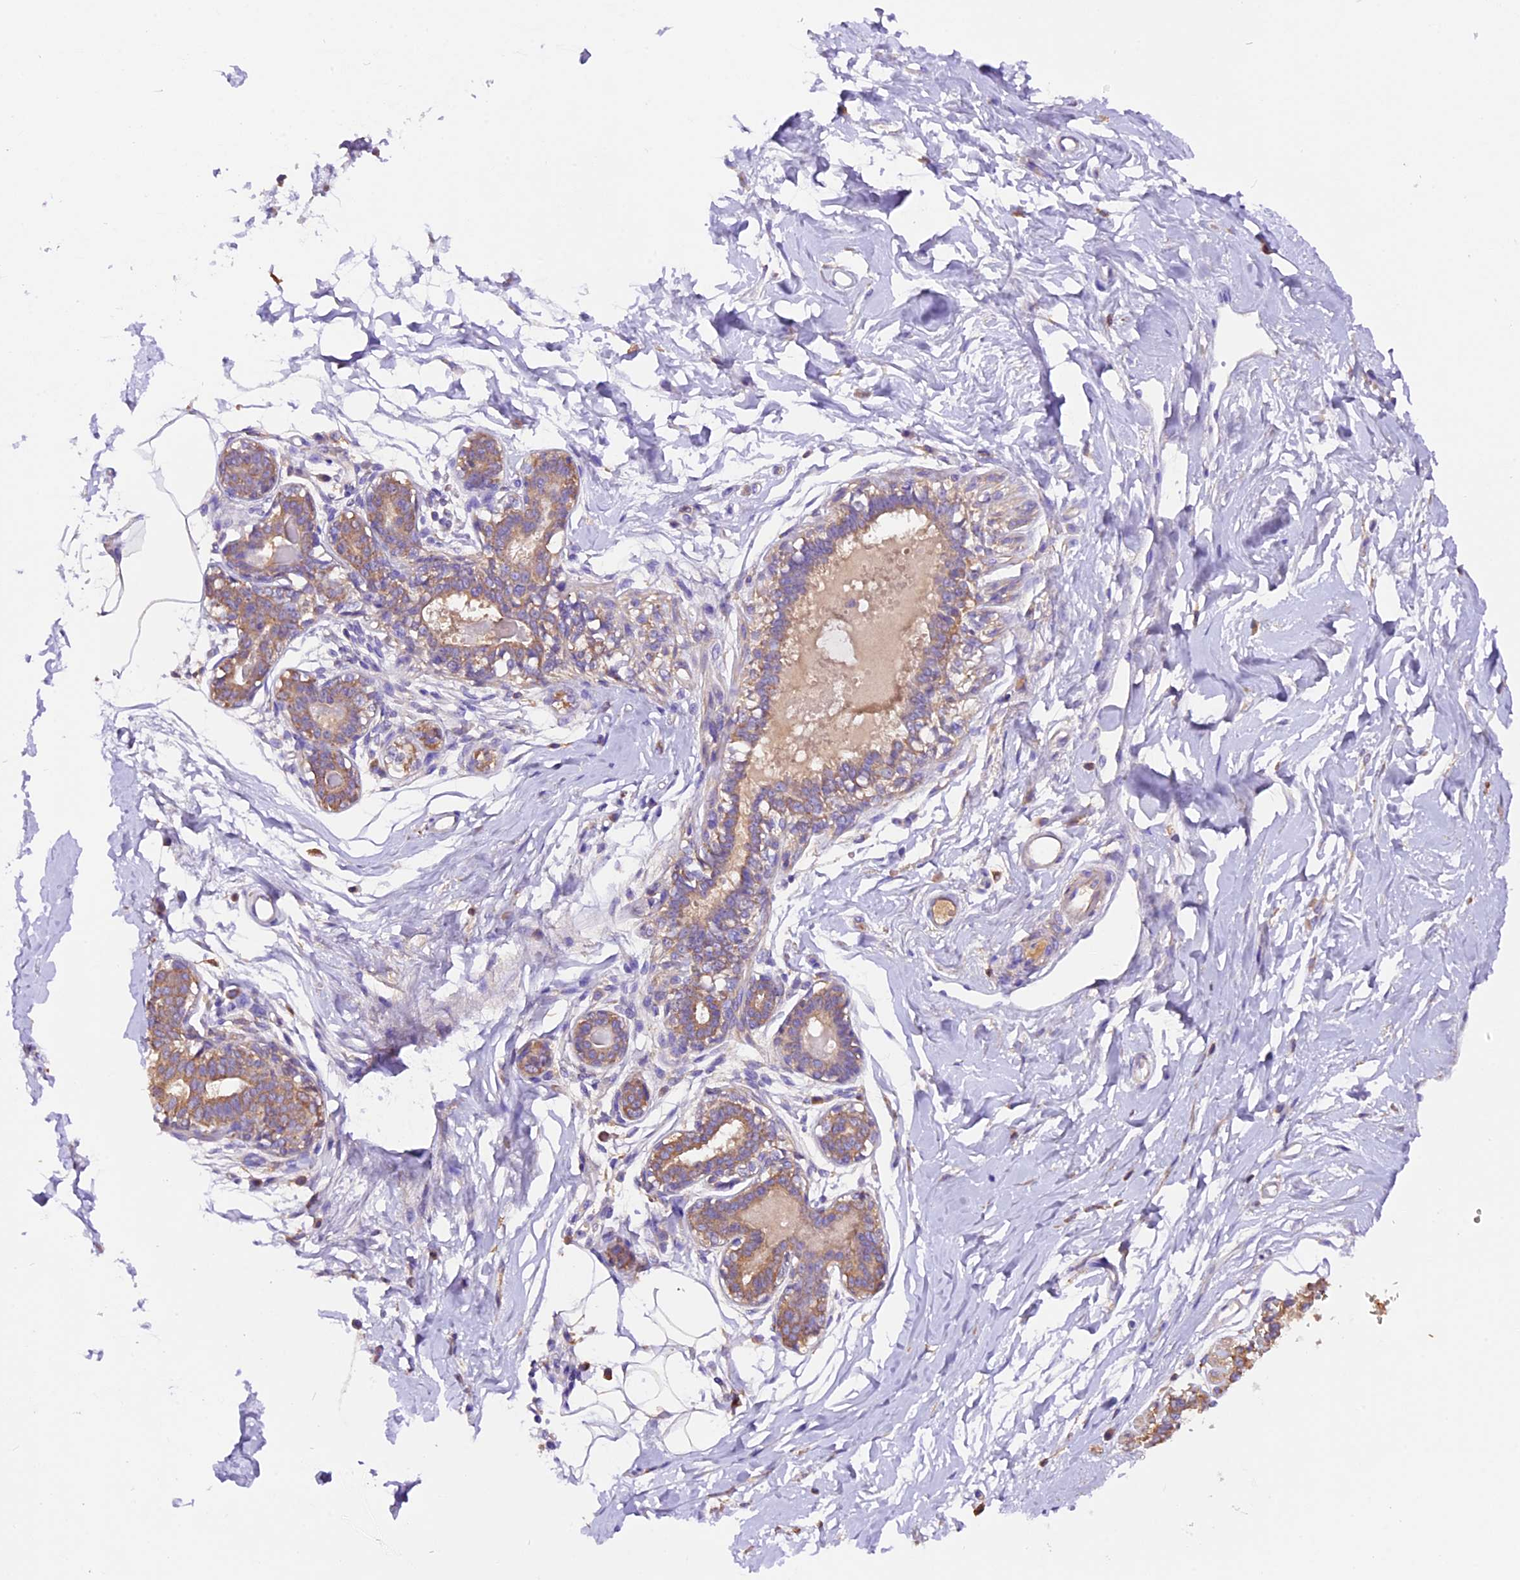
{"staining": {"intensity": "weak", "quantity": "25%-75%", "location": "cytoplasmic/membranous"}, "tissue": "breast", "cell_type": "Adipocytes", "image_type": "normal", "snomed": [{"axis": "morphology", "description": "Normal tissue, NOS"}, {"axis": "topography", "description": "Breast"}], "caption": "Protein expression analysis of unremarkable breast shows weak cytoplasmic/membranous expression in about 25%-75% of adipocytes. (IHC, brightfield microscopy, high magnification).", "gene": "SIX5", "patient": {"sex": "female", "age": 45}}